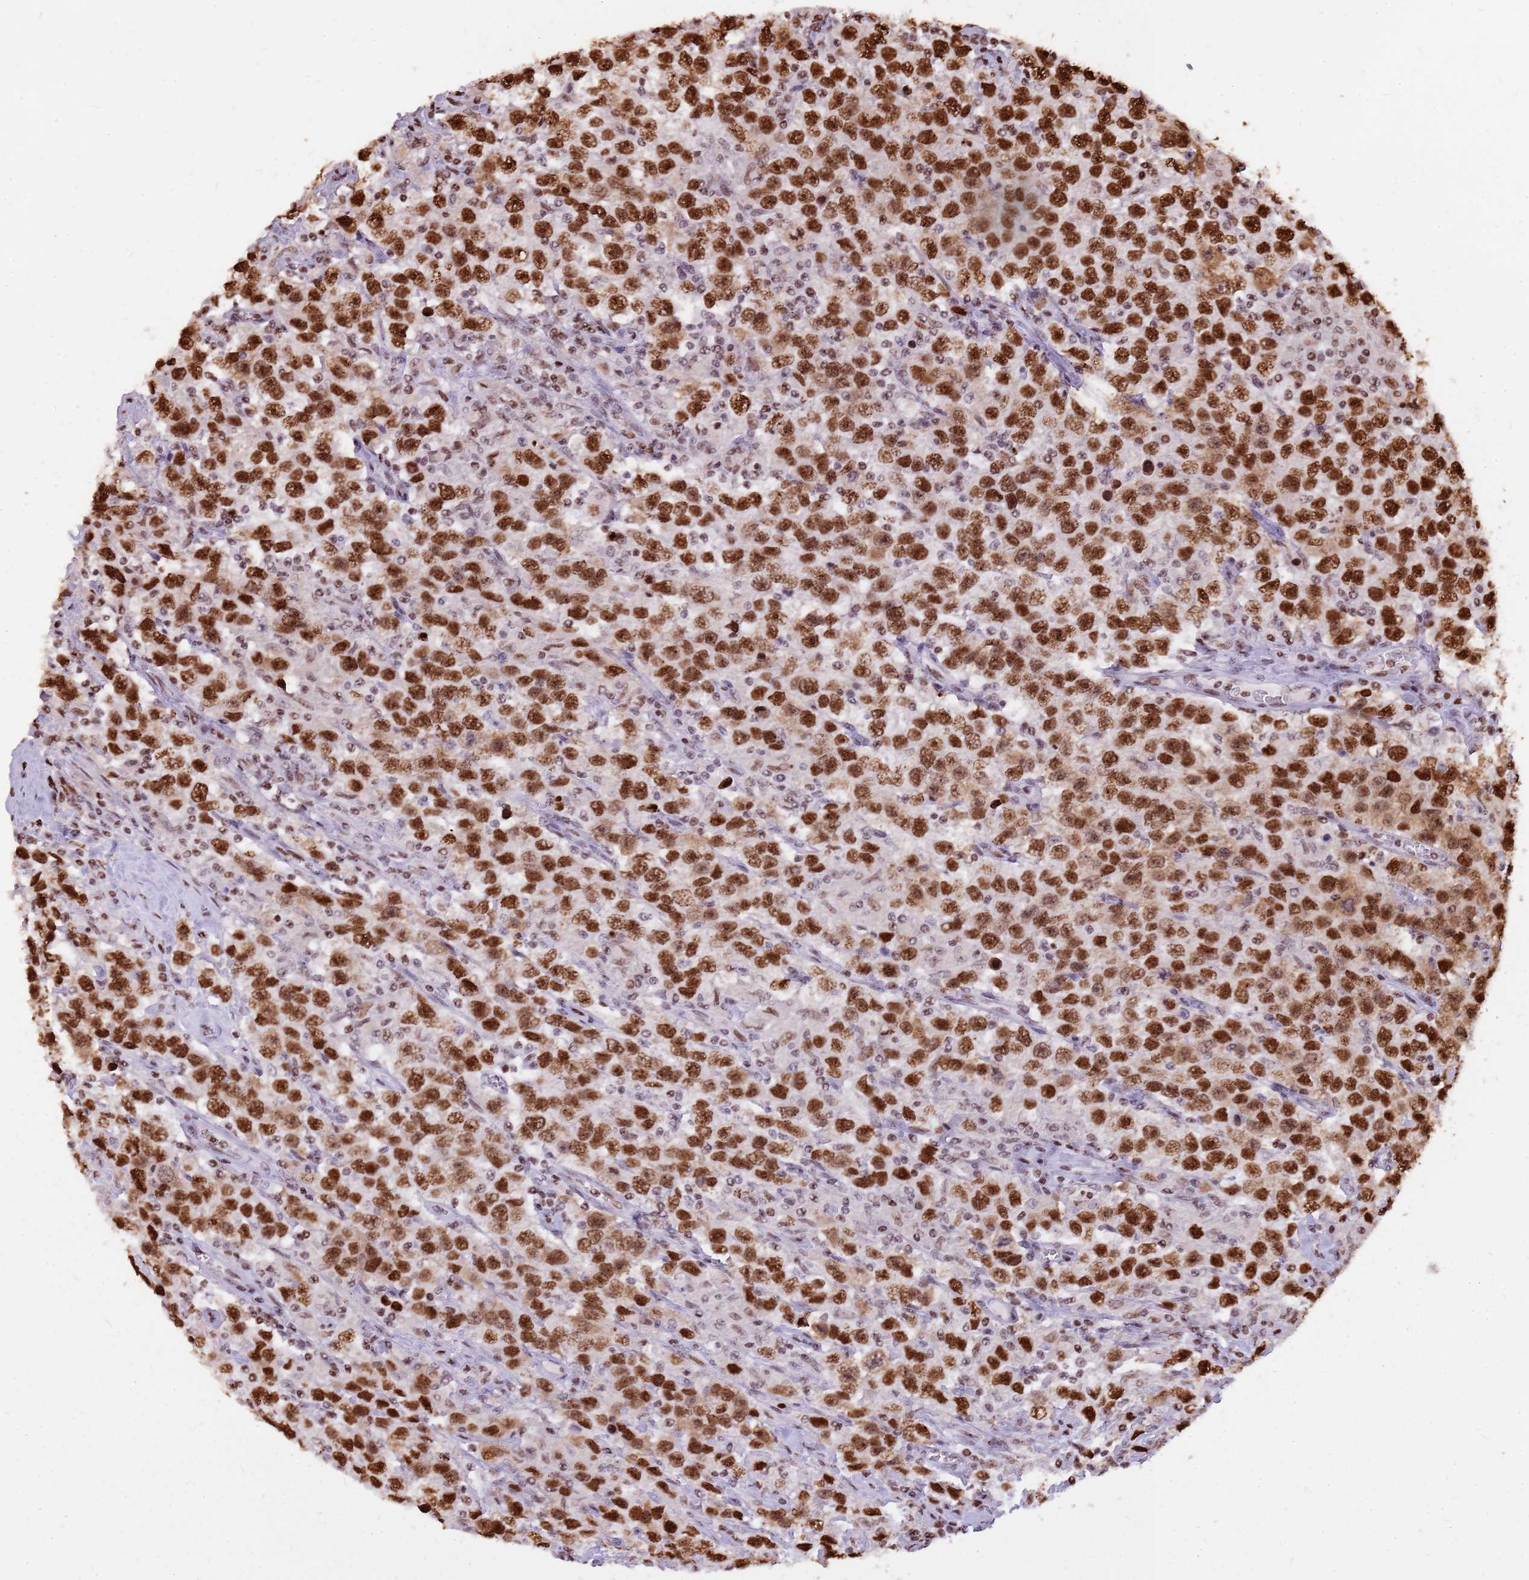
{"staining": {"intensity": "strong", "quantity": ">75%", "location": "nuclear"}, "tissue": "testis cancer", "cell_type": "Tumor cells", "image_type": "cancer", "snomed": [{"axis": "morphology", "description": "Seminoma, NOS"}, {"axis": "topography", "description": "Testis"}], "caption": "Human testis seminoma stained with a protein marker exhibits strong staining in tumor cells.", "gene": "WASHC4", "patient": {"sex": "male", "age": 41}}